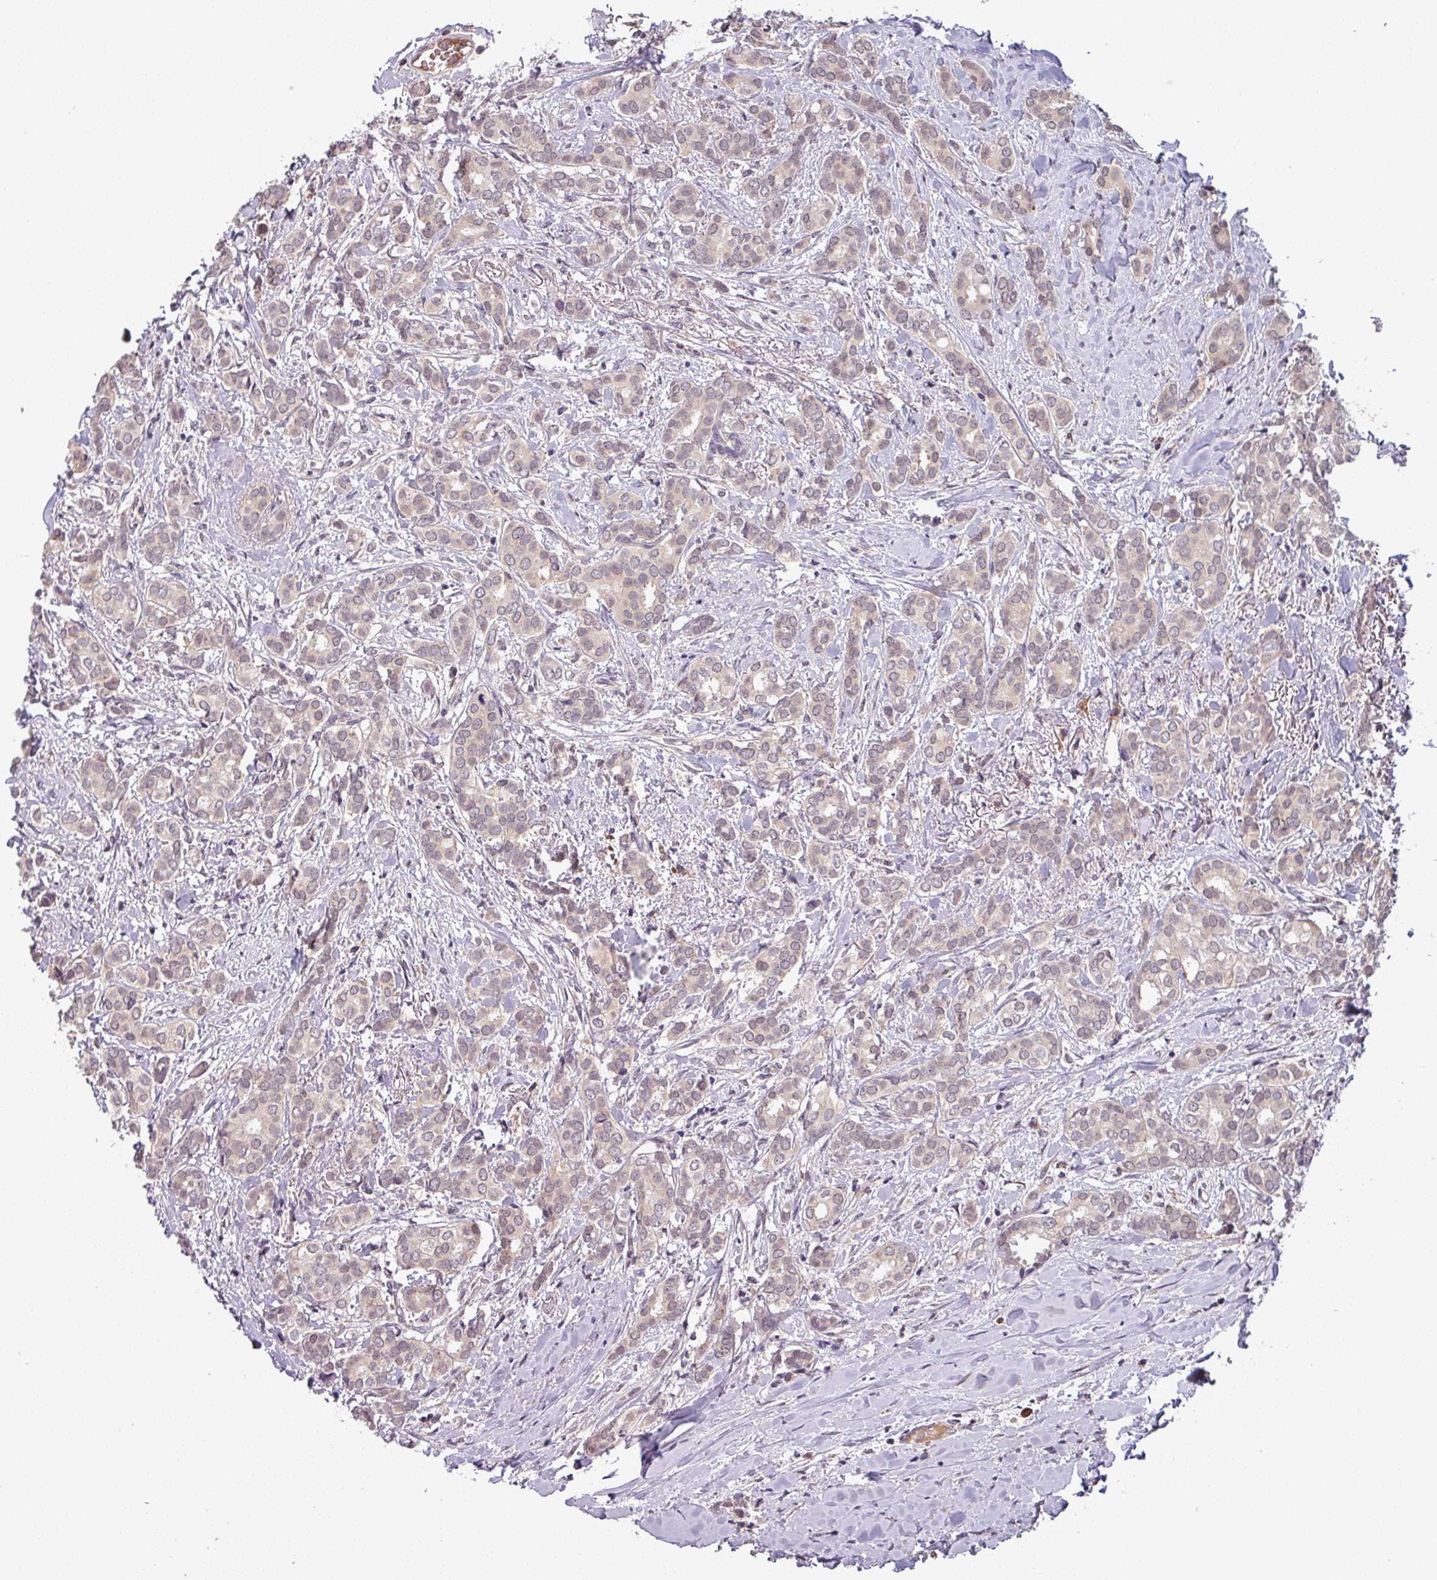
{"staining": {"intensity": "moderate", "quantity": "25%-75%", "location": "cytoplasmic/membranous,nuclear"}, "tissue": "breast cancer", "cell_type": "Tumor cells", "image_type": "cancer", "snomed": [{"axis": "morphology", "description": "Duct carcinoma"}, {"axis": "topography", "description": "Breast"}], "caption": "A high-resolution histopathology image shows immunohistochemistry staining of breast infiltrating ductal carcinoma, which displays moderate cytoplasmic/membranous and nuclear staining in approximately 25%-75% of tumor cells. Nuclei are stained in blue.", "gene": "NOB1", "patient": {"sex": "female", "age": 73}}